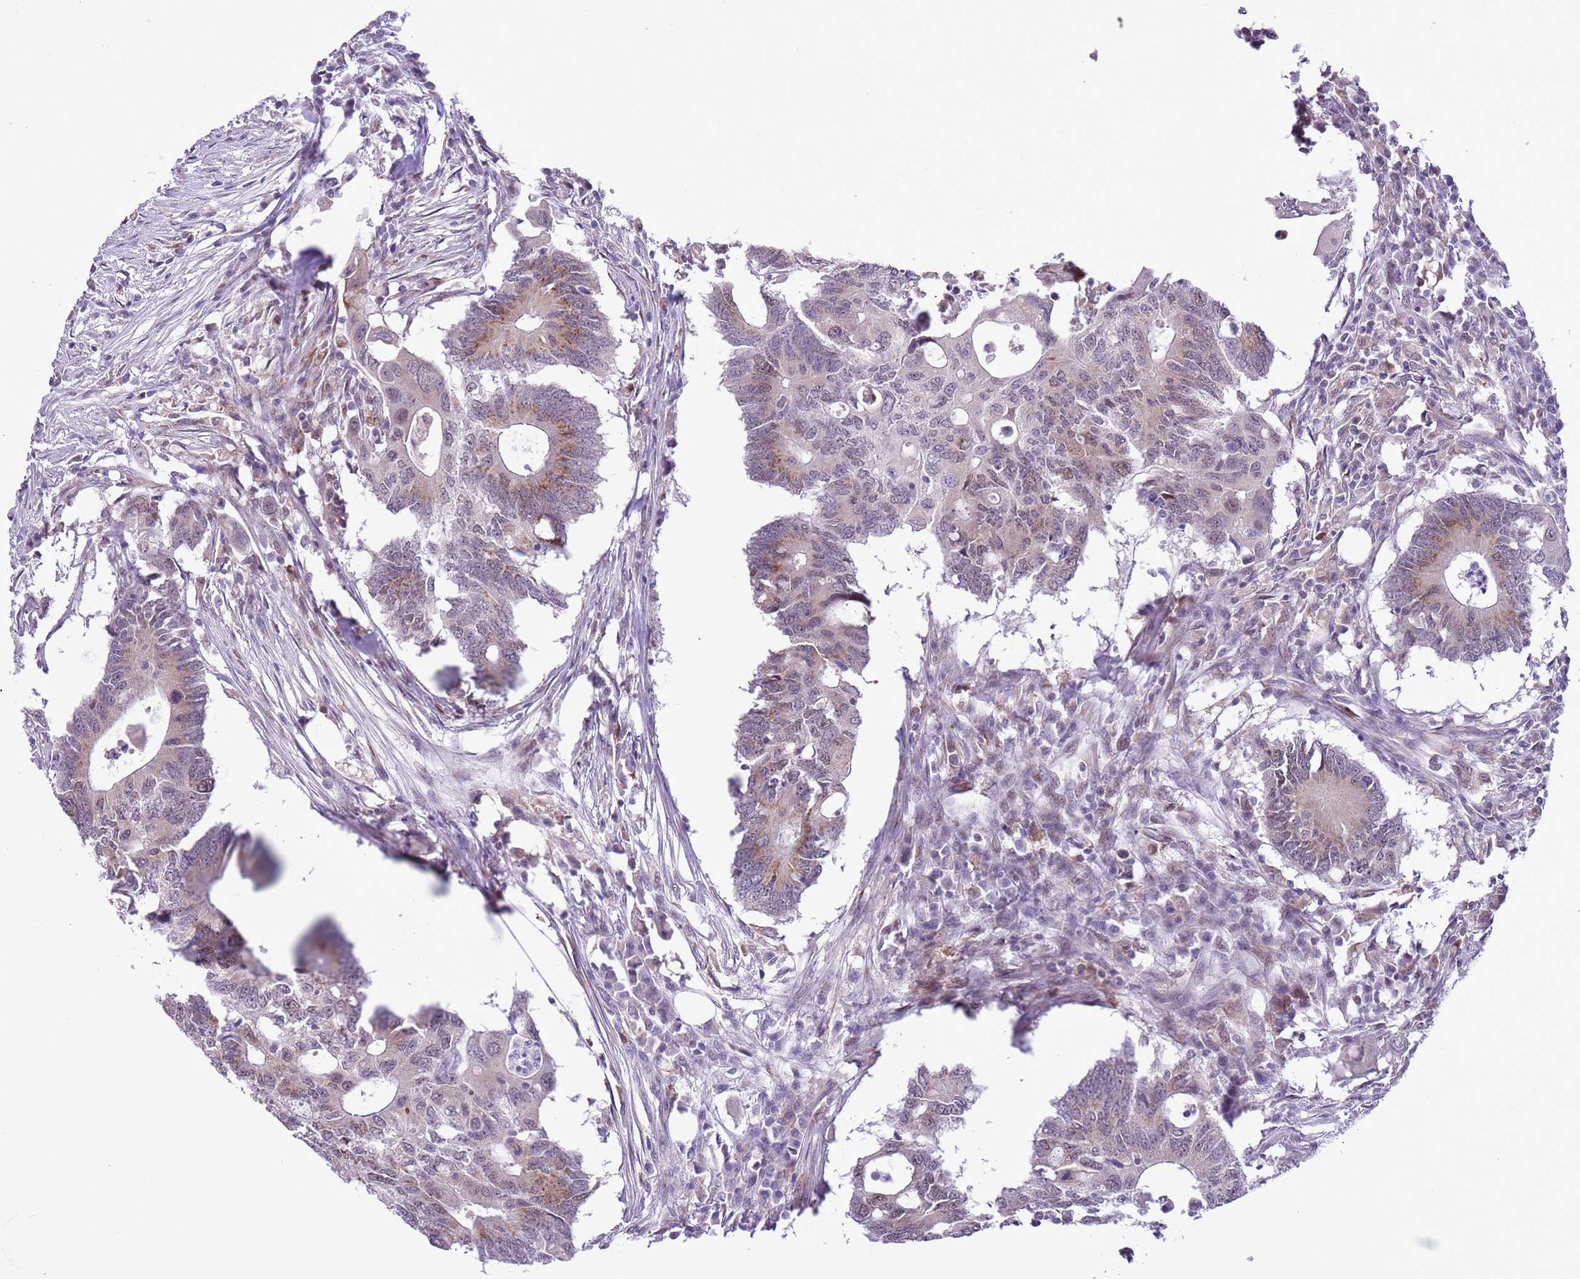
{"staining": {"intensity": "moderate", "quantity": "<25%", "location": "cytoplasmic/membranous"}, "tissue": "colorectal cancer", "cell_type": "Tumor cells", "image_type": "cancer", "snomed": [{"axis": "morphology", "description": "Adenocarcinoma, NOS"}, {"axis": "topography", "description": "Colon"}], "caption": "IHC (DAB) staining of colorectal cancer displays moderate cytoplasmic/membranous protein staining in approximately <25% of tumor cells.", "gene": "ZNF576", "patient": {"sex": "male", "age": 71}}